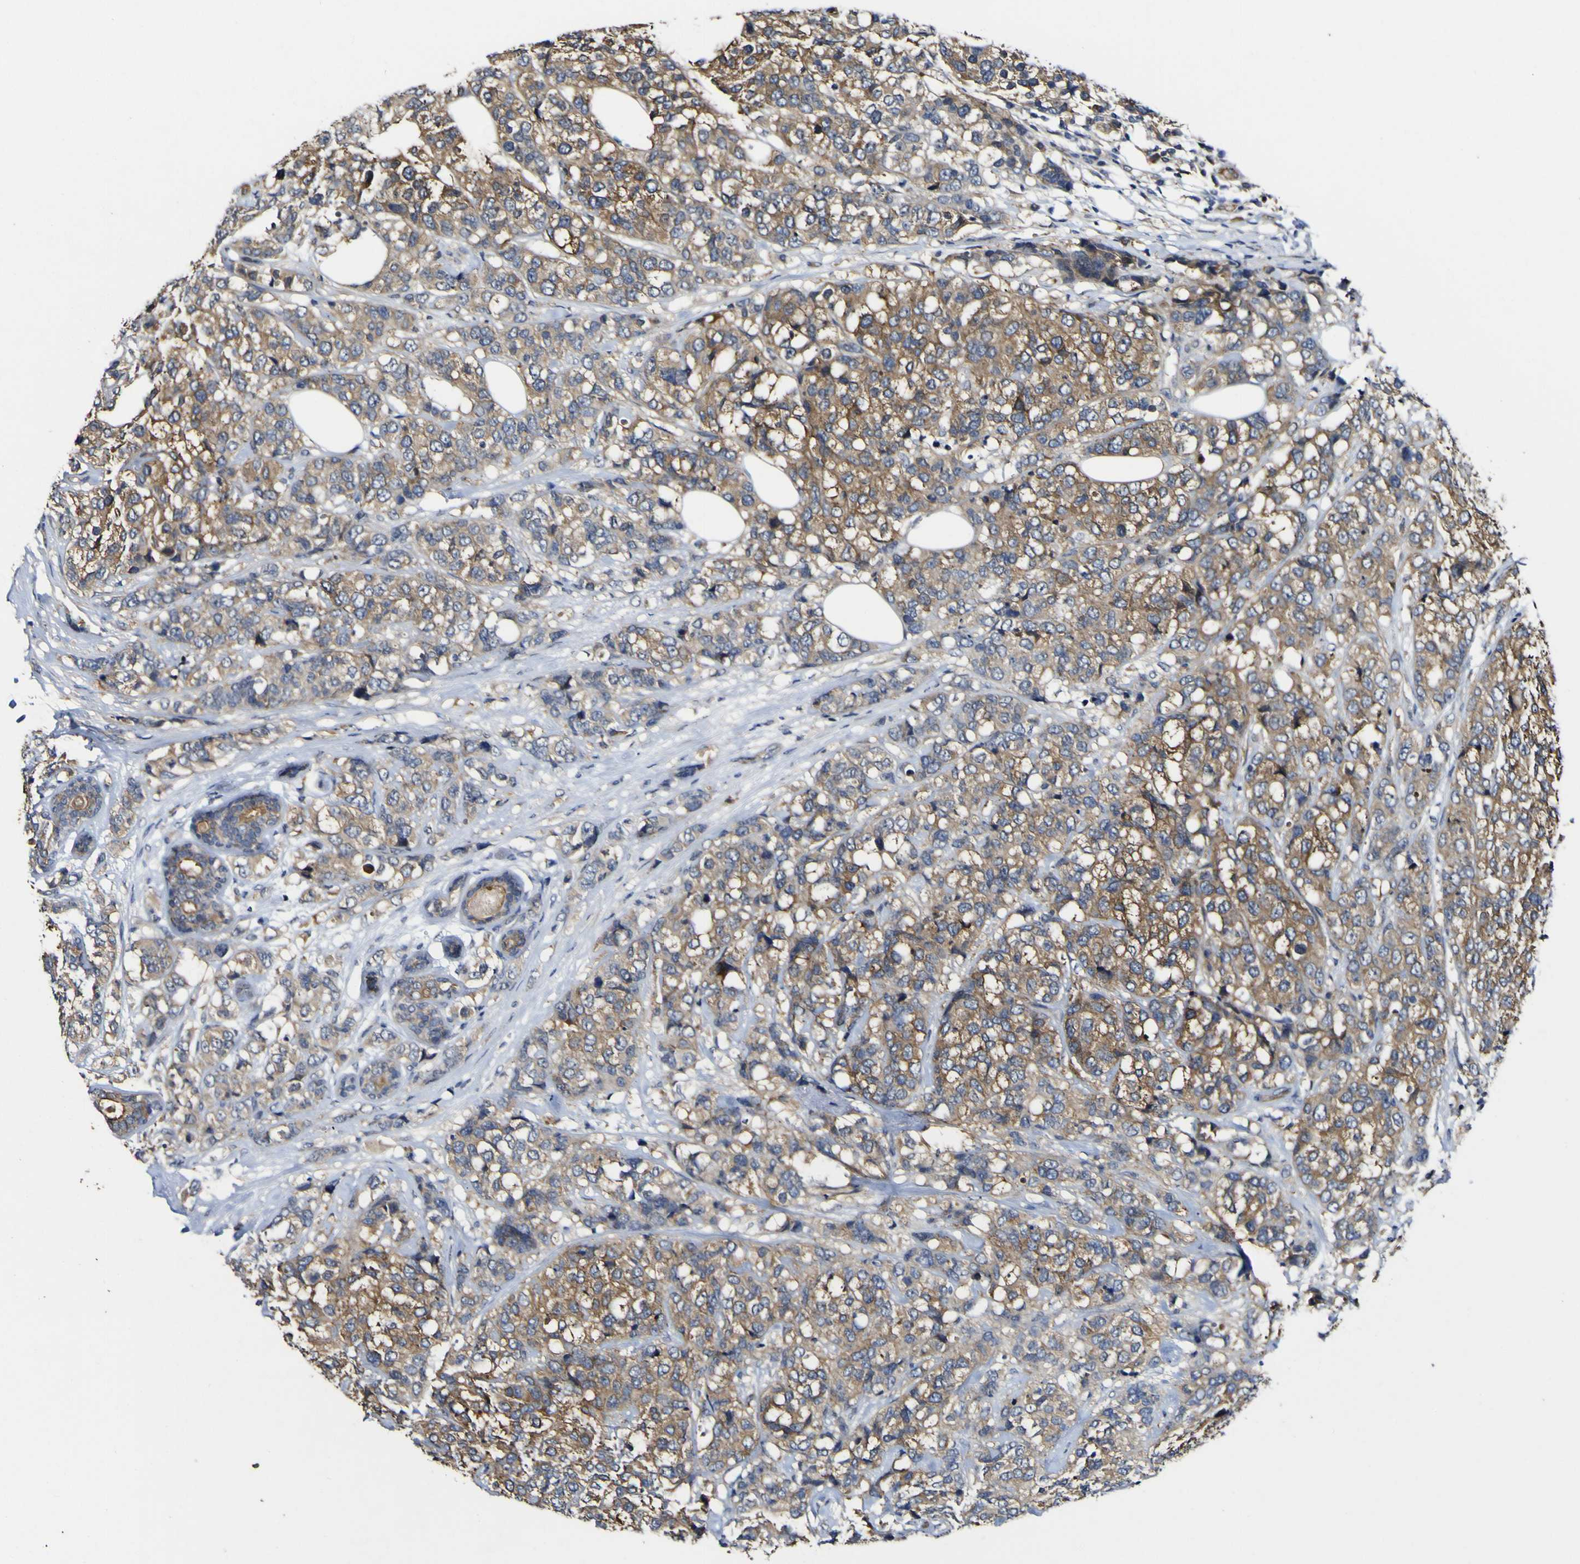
{"staining": {"intensity": "moderate", "quantity": ">75%", "location": "cytoplasmic/membranous"}, "tissue": "breast cancer", "cell_type": "Tumor cells", "image_type": "cancer", "snomed": [{"axis": "morphology", "description": "Lobular carcinoma"}, {"axis": "topography", "description": "Breast"}], "caption": "Tumor cells reveal medium levels of moderate cytoplasmic/membranous positivity in approximately >75% of cells in human breast cancer.", "gene": "CCL2", "patient": {"sex": "female", "age": 59}}